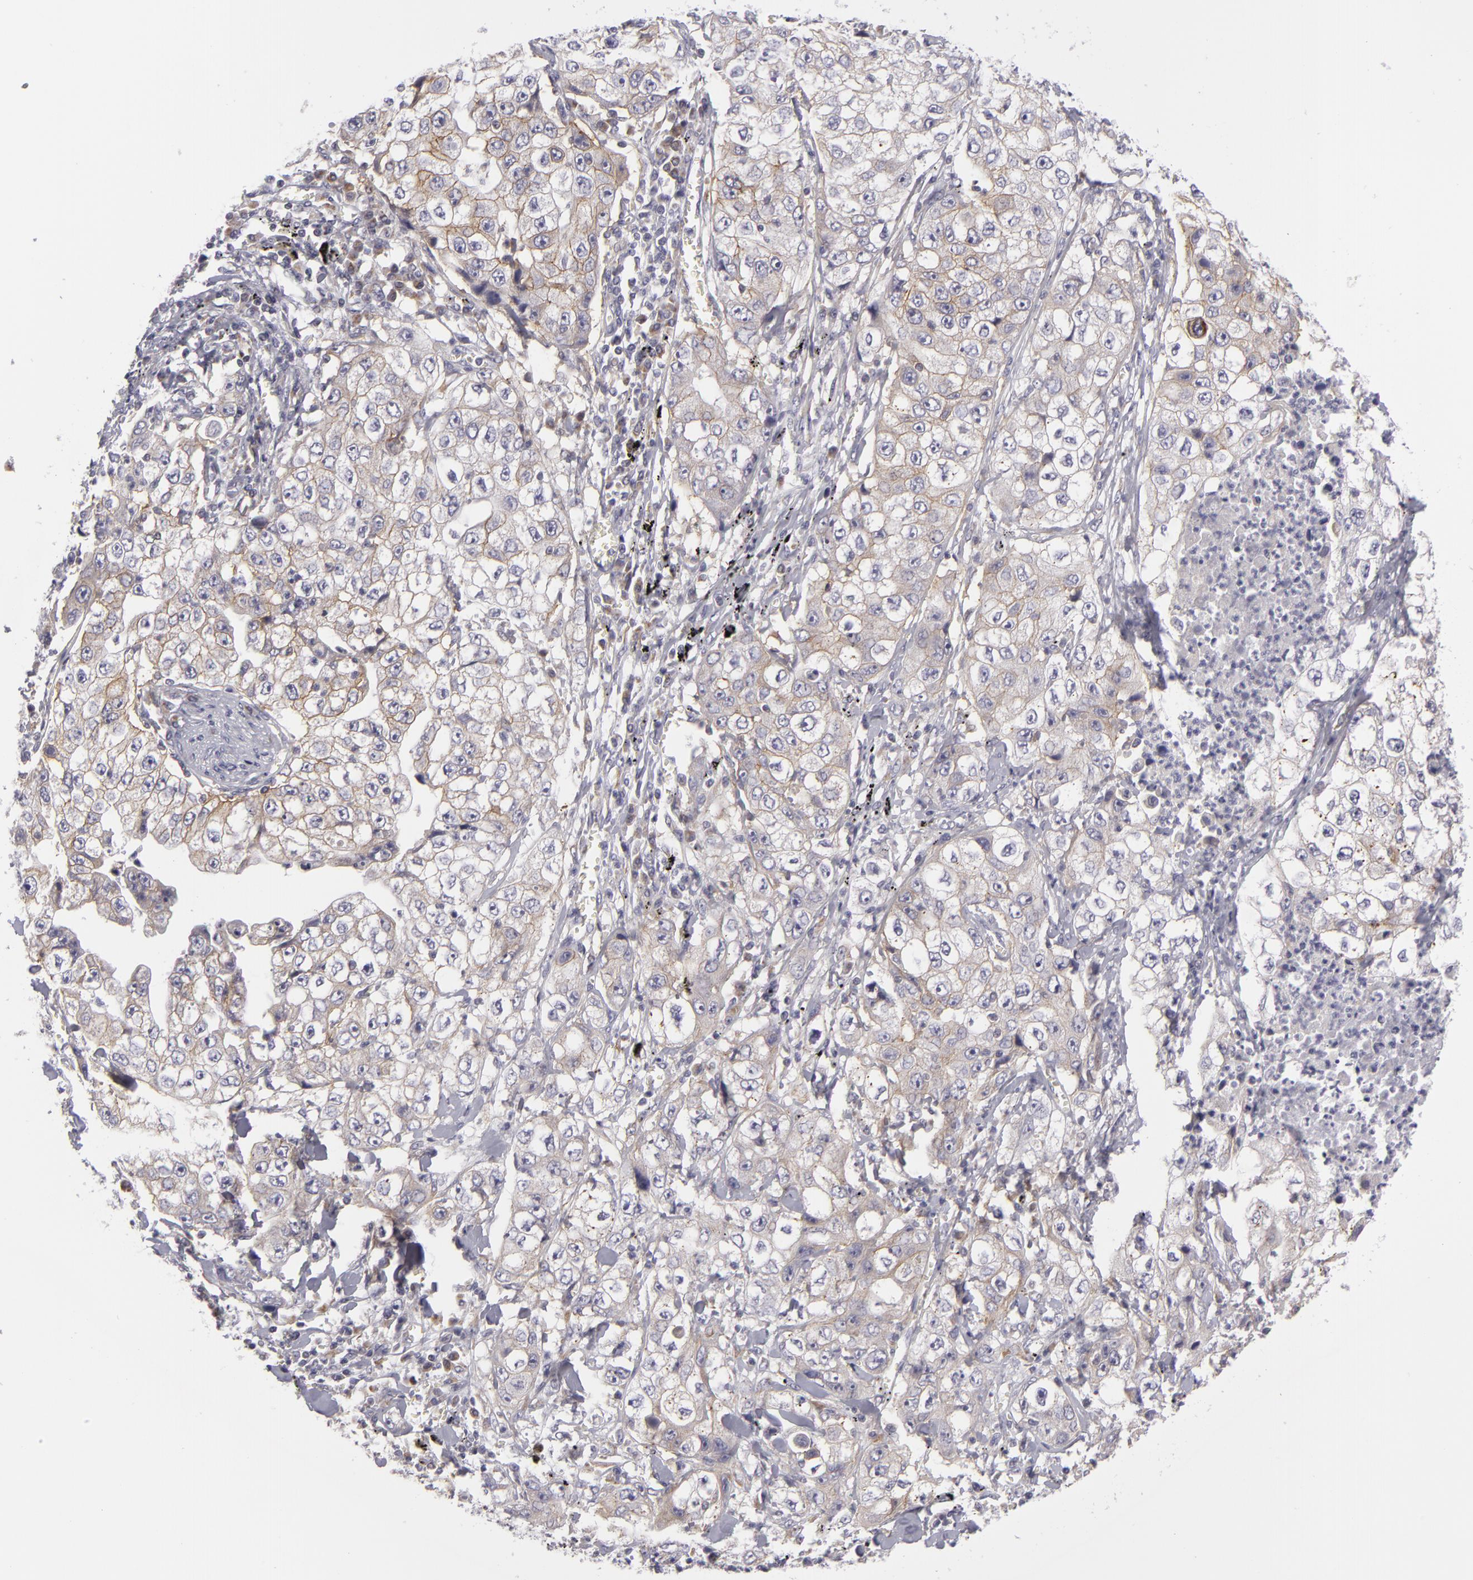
{"staining": {"intensity": "weak", "quantity": "25%-75%", "location": "cytoplasmic/membranous"}, "tissue": "lung cancer", "cell_type": "Tumor cells", "image_type": "cancer", "snomed": [{"axis": "morphology", "description": "Squamous cell carcinoma, NOS"}, {"axis": "topography", "description": "Lung"}], "caption": "Immunohistochemistry (IHC) (DAB (3,3'-diaminobenzidine)) staining of human lung cancer displays weak cytoplasmic/membranous protein staining in approximately 25%-75% of tumor cells.", "gene": "ATP2B3", "patient": {"sex": "male", "age": 64}}